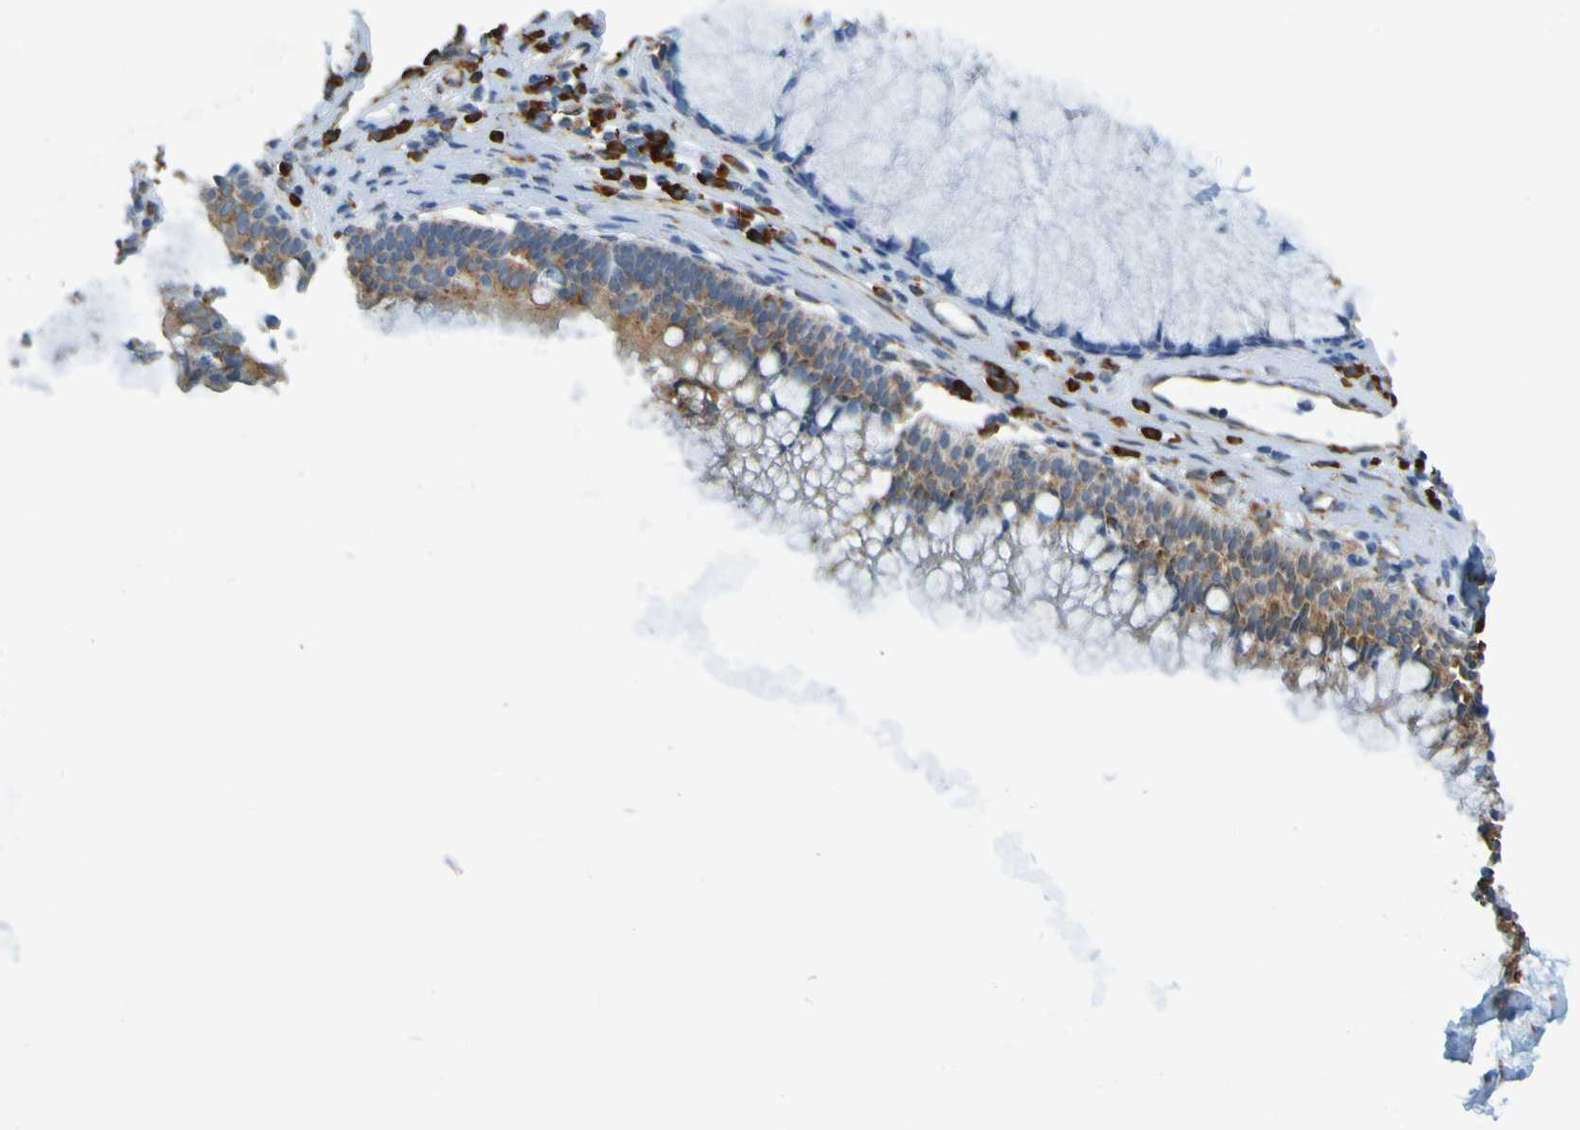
{"staining": {"intensity": "weak", "quantity": ">75%", "location": "cytoplasmic/membranous"}, "tissue": "nasopharynx", "cell_type": "Respiratory epithelial cells", "image_type": "normal", "snomed": [{"axis": "morphology", "description": "Normal tissue, NOS"}, {"axis": "topography", "description": "Nasopharynx"}], "caption": "The image displays a brown stain indicating the presence of a protein in the cytoplasmic/membranous of respiratory epithelial cells in nasopharynx.", "gene": "SSR1", "patient": {"sex": "female", "age": 51}}